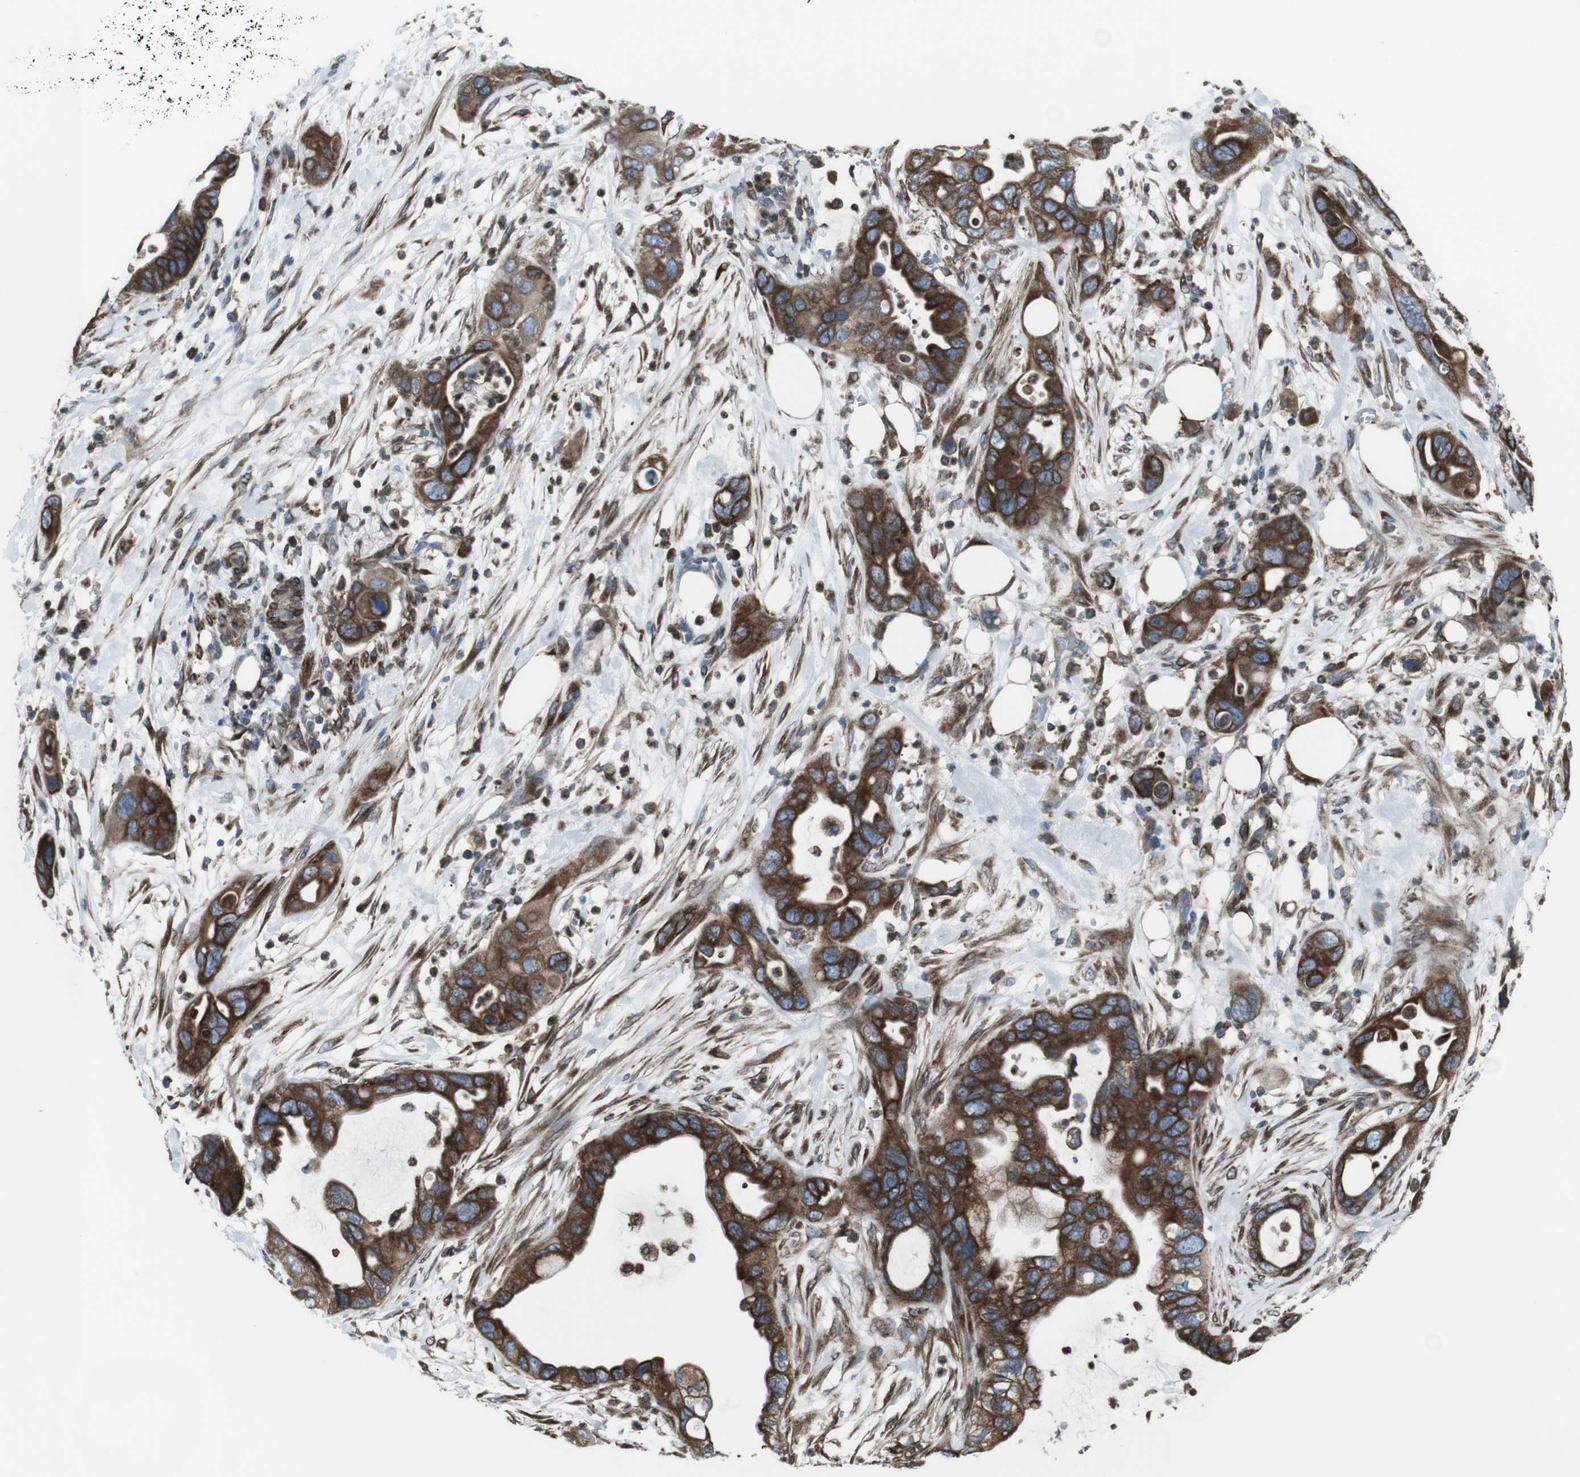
{"staining": {"intensity": "strong", "quantity": ">75%", "location": "cytoplasmic/membranous"}, "tissue": "pancreatic cancer", "cell_type": "Tumor cells", "image_type": "cancer", "snomed": [{"axis": "morphology", "description": "Adenocarcinoma, NOS"}, {"axis": "topography", "description": "Pancreas"}], "caption": "Pancreatic cancer (adenocarcinoma) stained with a protein marker exhibits strong staining in tumor cells.", "gene": "LNPK", "patient": {"sex": "female", "age": 71}}